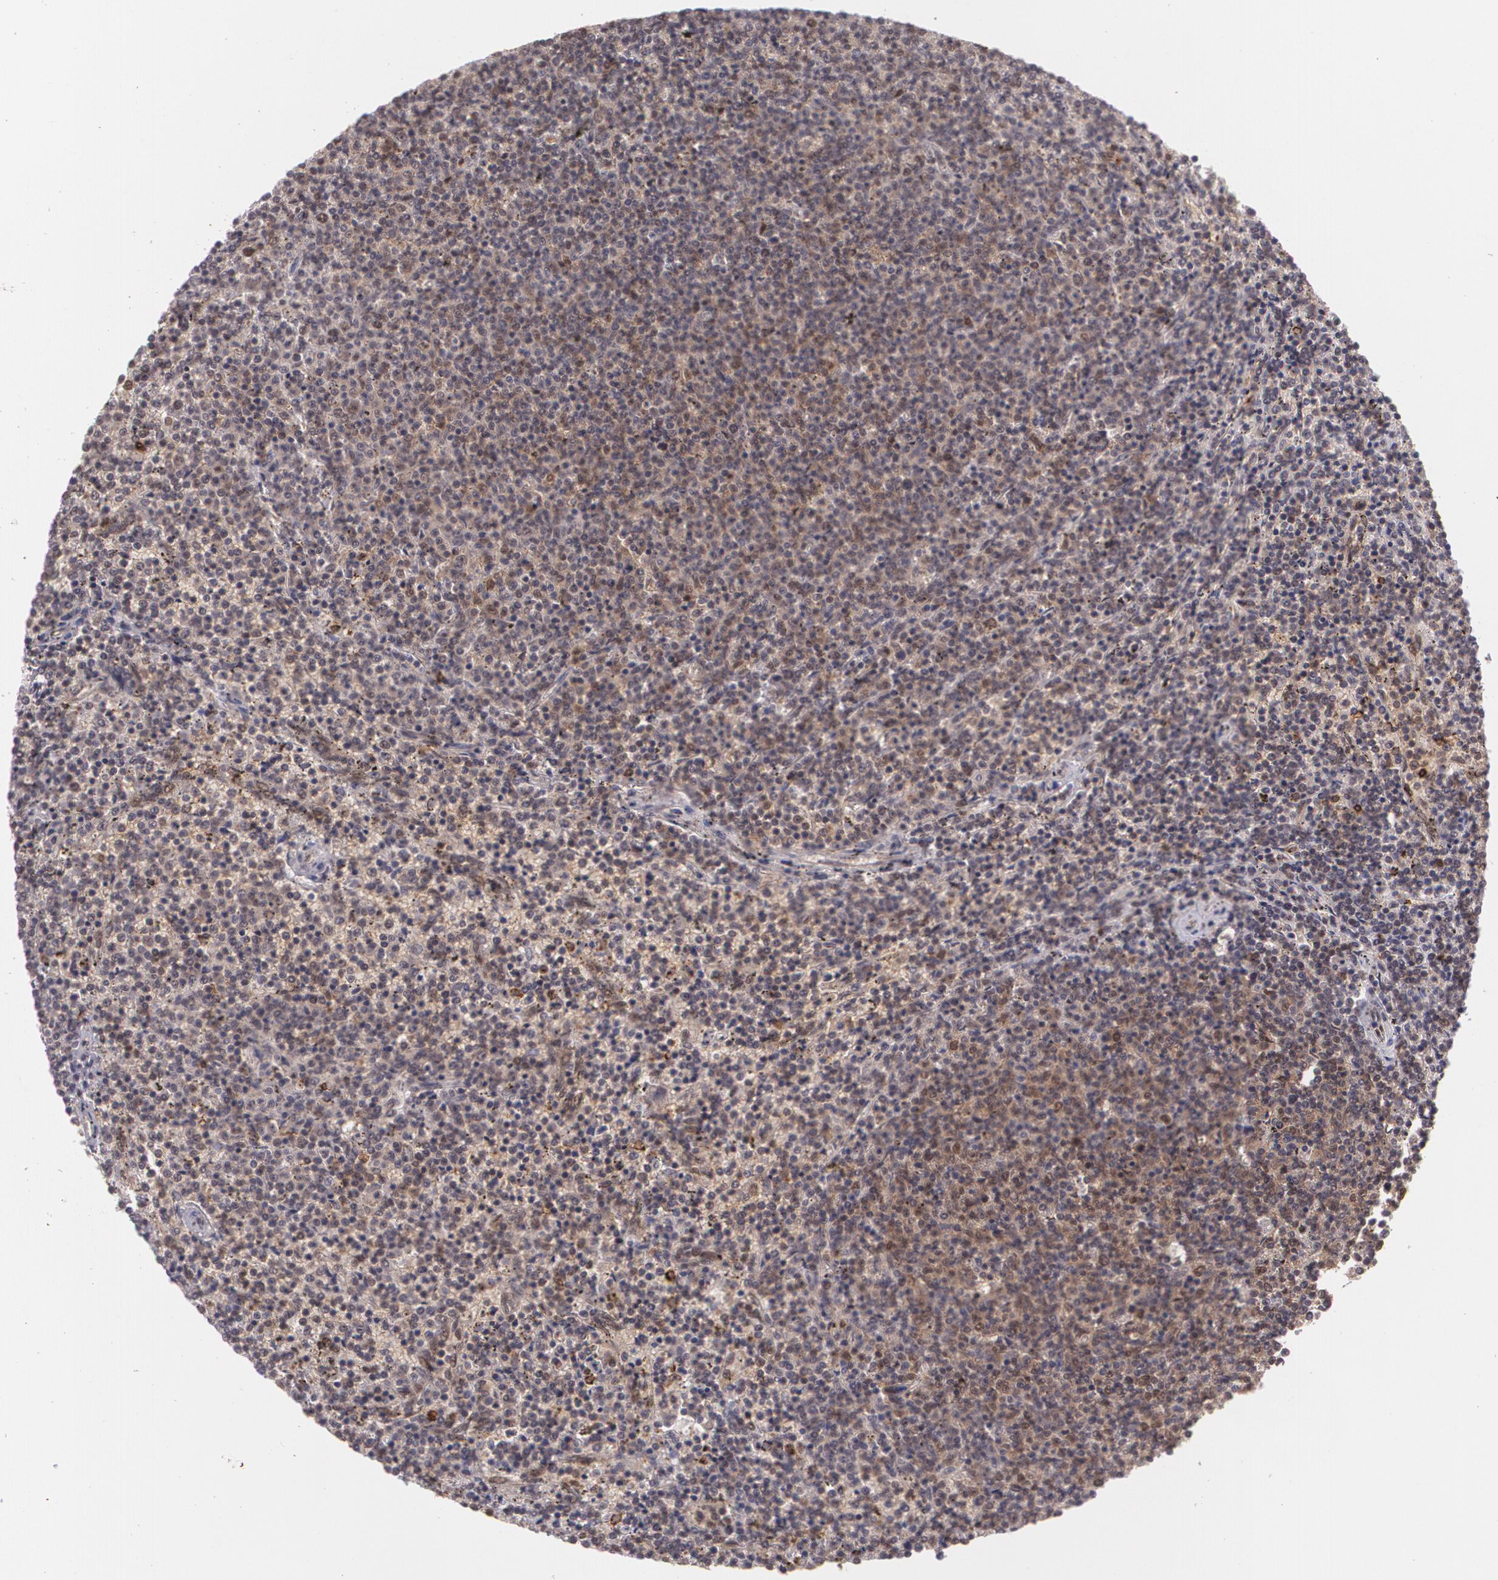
{"staining": {"intensity": "moderate", "quantity": "25%-75%", "location": "cytoplasmic/membranous,nuclear"}, "tissue": "lymphoma", "cell_type": "Tumor cells", "image_type": "cancer", "snomed": [{"axis": "morphology", "description": "Malignant lymphoma, non-Hodgkin's type, Low grade"}, {"axis": "topography", "description": "Spleen"}], "caption": "Lymphoma stained with DAB immunohistochemistry (IHC) demonstrates medium levels of moderate cytoplasmic/membranous and nuclear expression in about 25%-75% of tumor cells. Nuclei are stained in blue.", "gene": "CUL2", "patient": {"sex": "female", "age": 50}}